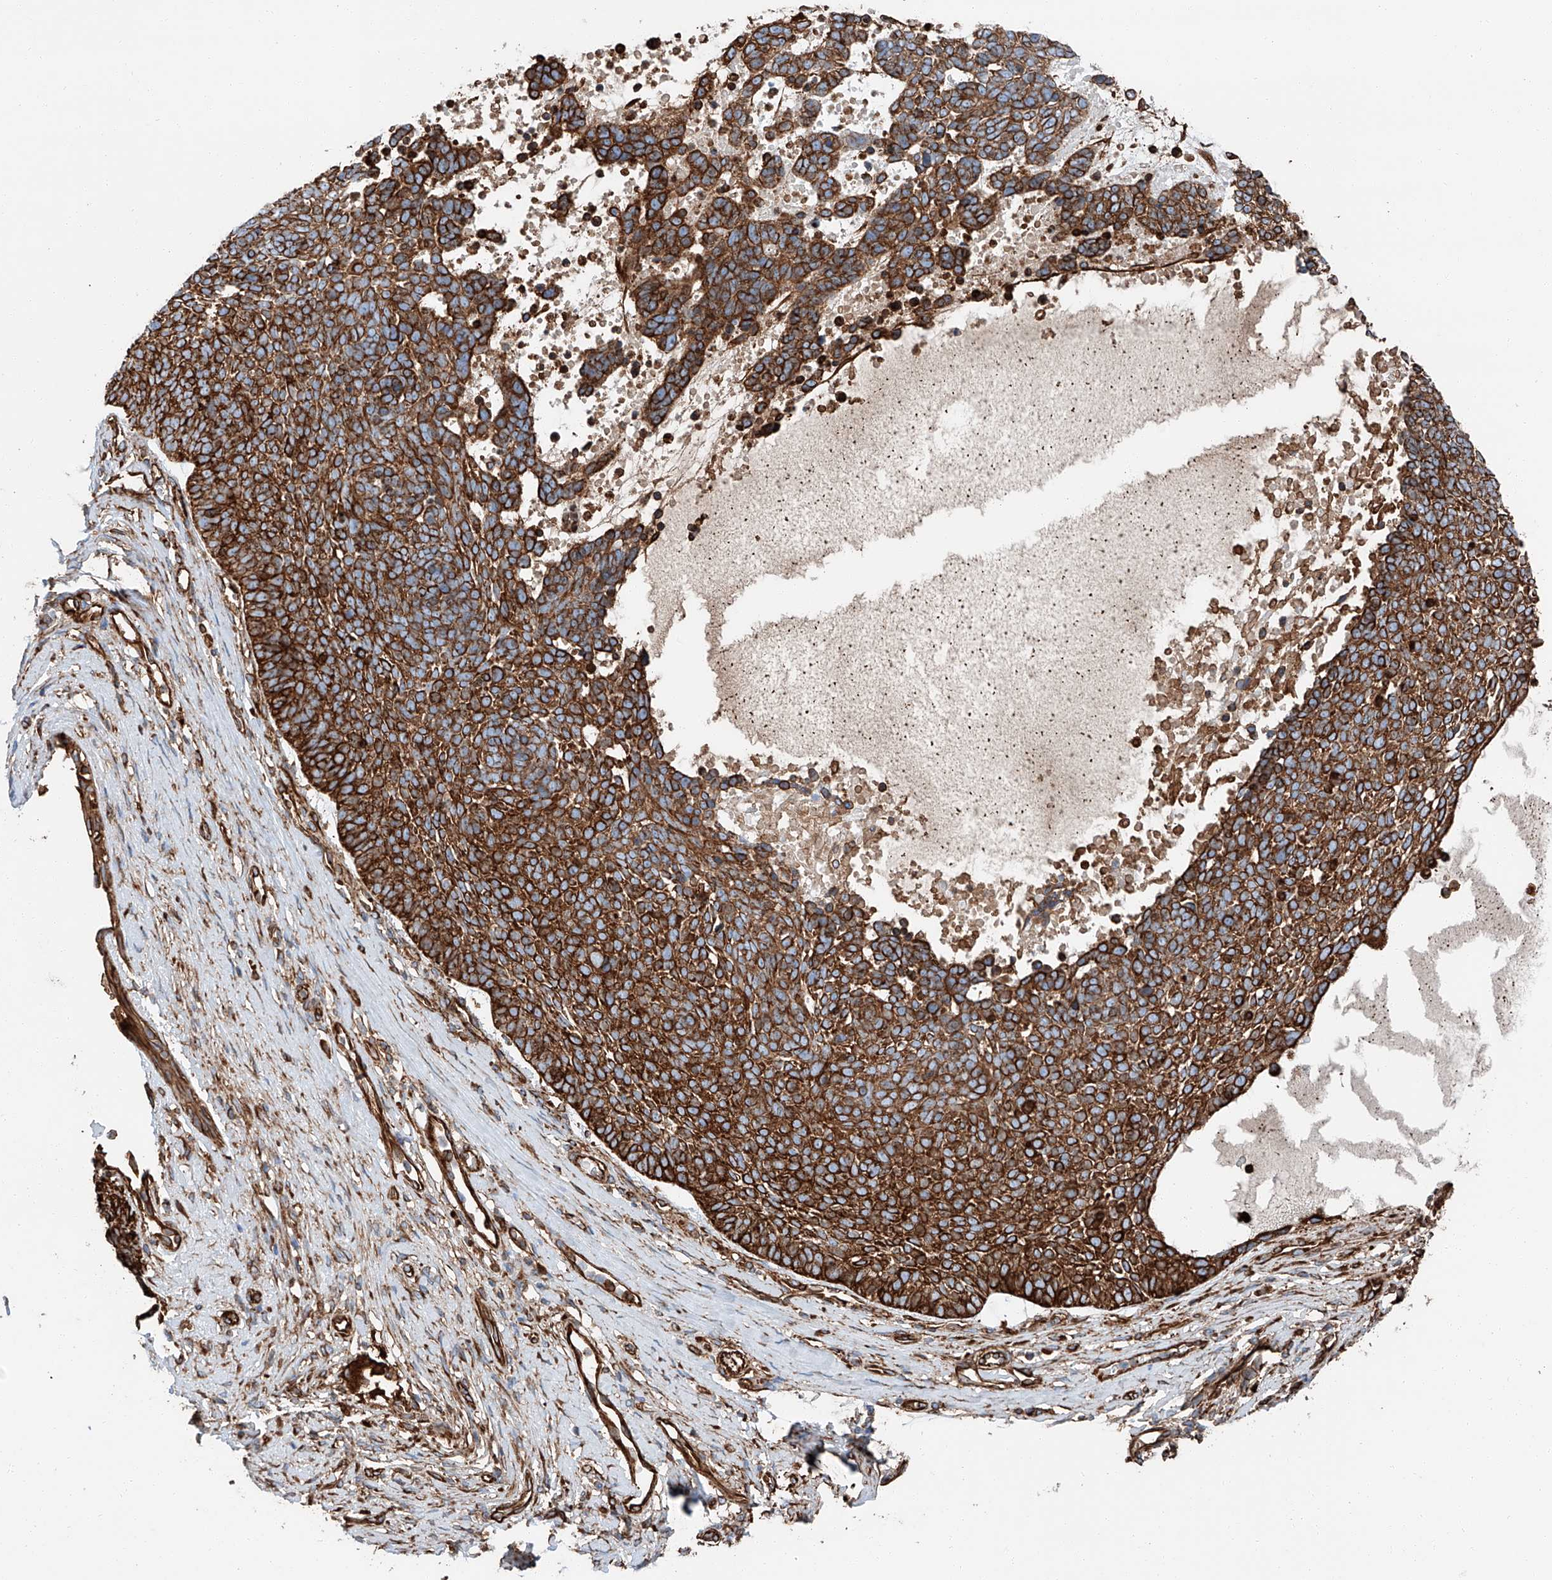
{"staining": {"intensity": "strong", "quantity": ">75%", "location": "cytoplasmic/membranous"}, "tissue": "skin cancer", "cell_type": "Tumor cells", "image_type": "cancer", "snomed": [{"axis": "morphology", "description": "Basal cell carcinoma"}, {"axis": "topography", "description": "Skin"}], "caption": "Tumor cells show strong cytoplasmic/membranous positivity in approximately >75% of cells in basal cell carcinoma (skin).", "gene": "ZNF804A", "patient": {"sex": "female", "age": 81}}